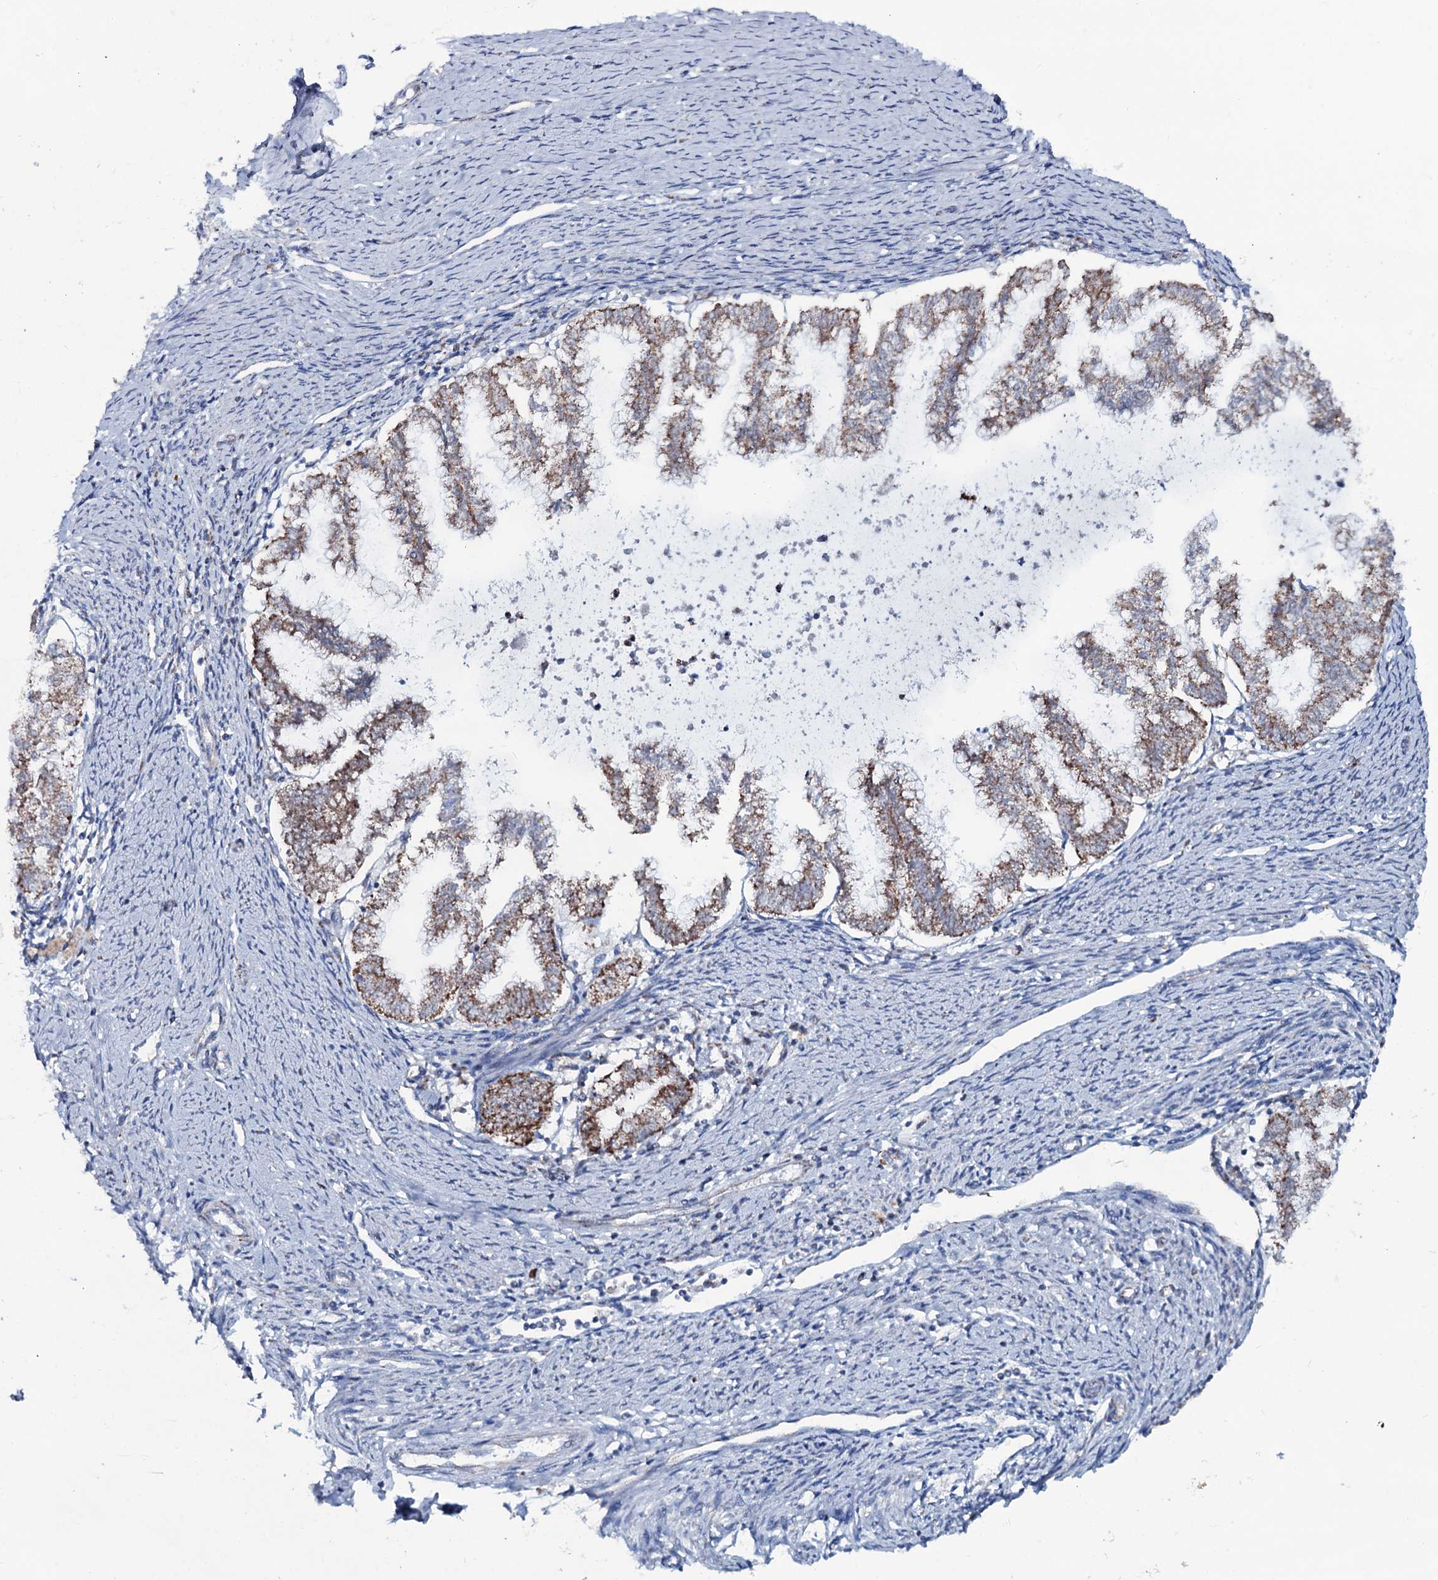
{"staining": {"intensity": "moderate", "quantity": ">75%", "location": "cytoplasmic/membranous"}, "tissue": "endometrial cancer", "cell_type": "Tumor cells", "image_type": "cancer", "snomed": [{"axis": "morphology", "description": "Adenocarcinoma, NOS"}, {"axis": "topography", "description": "Endometrium"}], "caption": "Protein positivity by immunohistochemistry reveals moderate cytoplasmic/membranous positivity in about >75% of tumor cells in endometrial cancer.", "gene": "MRPS35", "patient": {"sex": "female", "age": 79}}